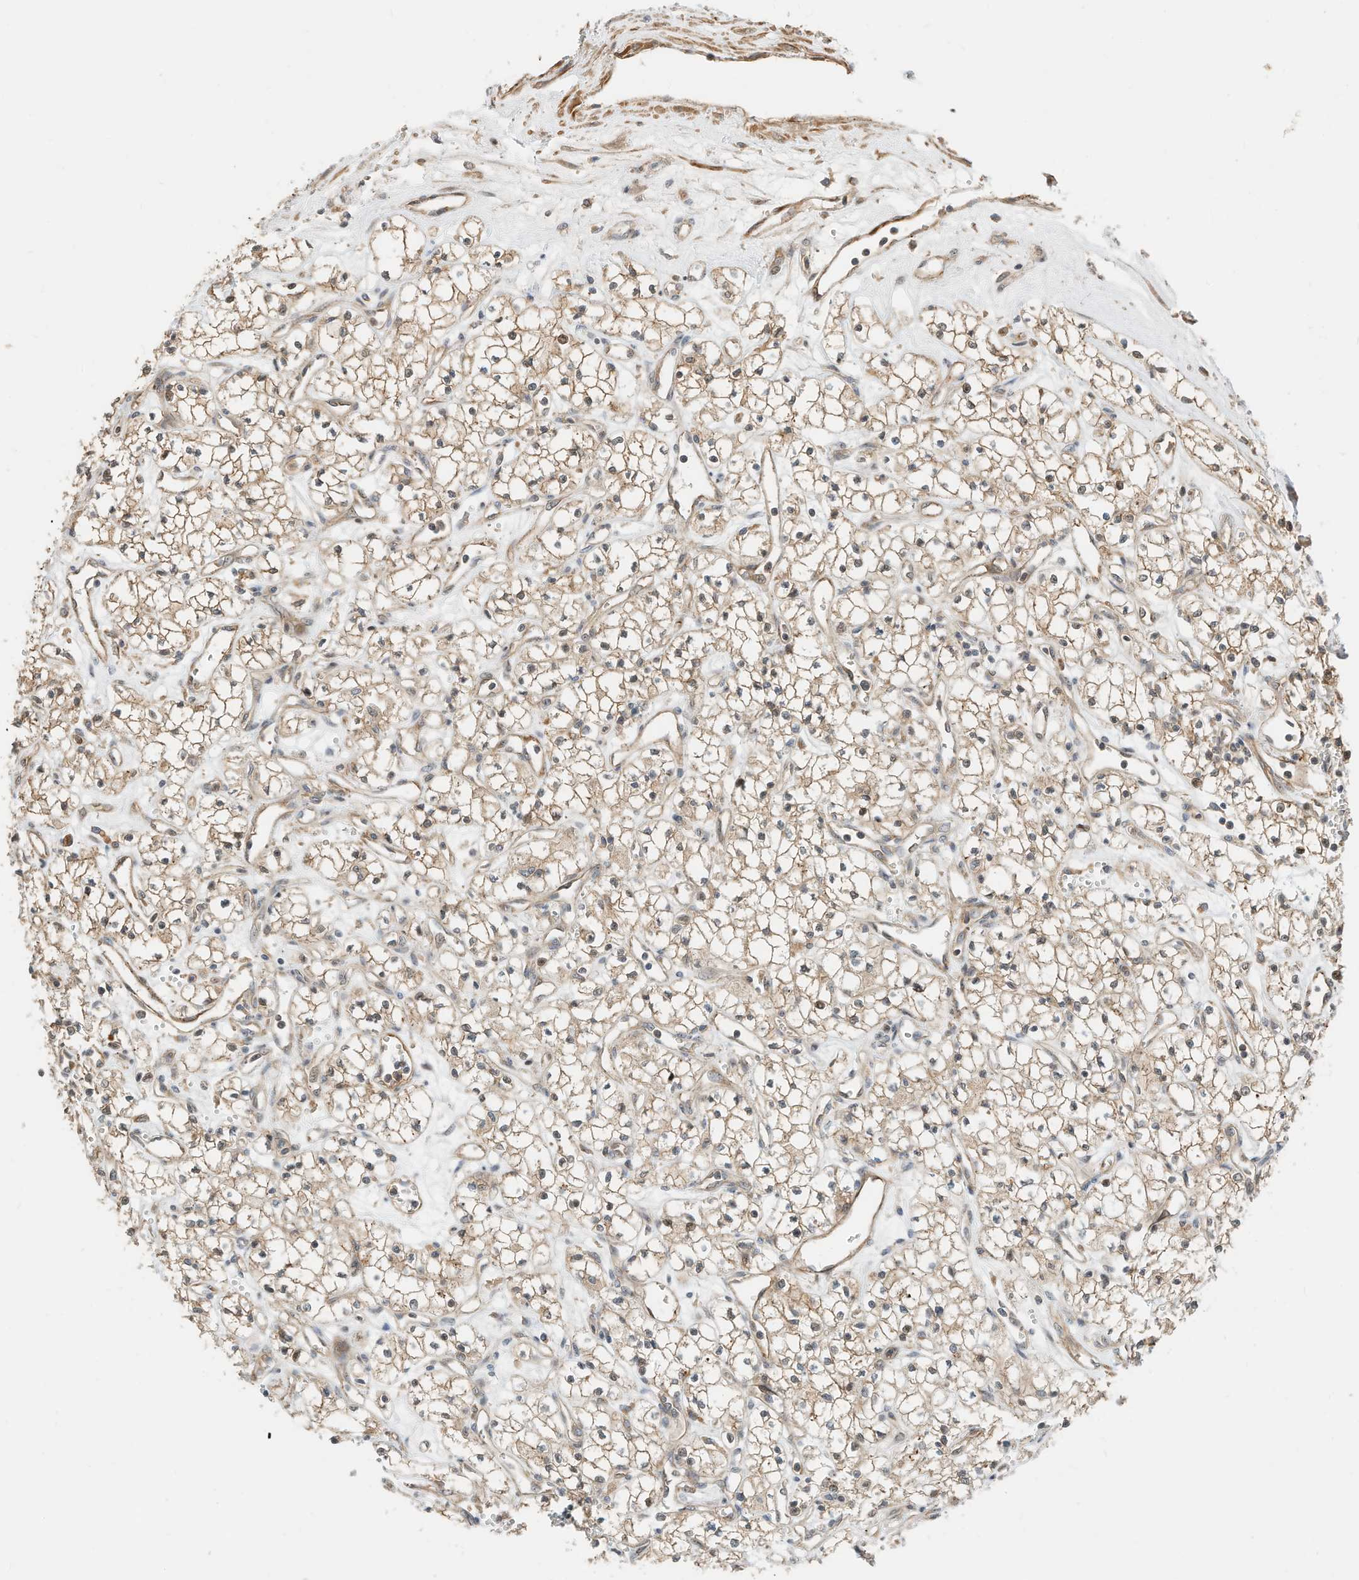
{"staining": {"intensity": "moderate", "quantity": ">75%", "location": "cytoplasmic/membranous"}, "tissue": "renal cancer", "cell_type": "Tumor cells", "image_type": "cancer", "snomed": [{"axis": "morphology", "description": "Adenocarcinoma, NOS"}, {"axis": "topography", "description": "Kidney"}], "caption": "An IHC image of tumor tissue is shown. Protein staining in brown labels moderate cytoplasmic/membranous positivity in renal cancer (adenocarcinoma) within tumor cells.", "gene": "CPAMD8", "patient": {"sex": "male", "age": 59}}